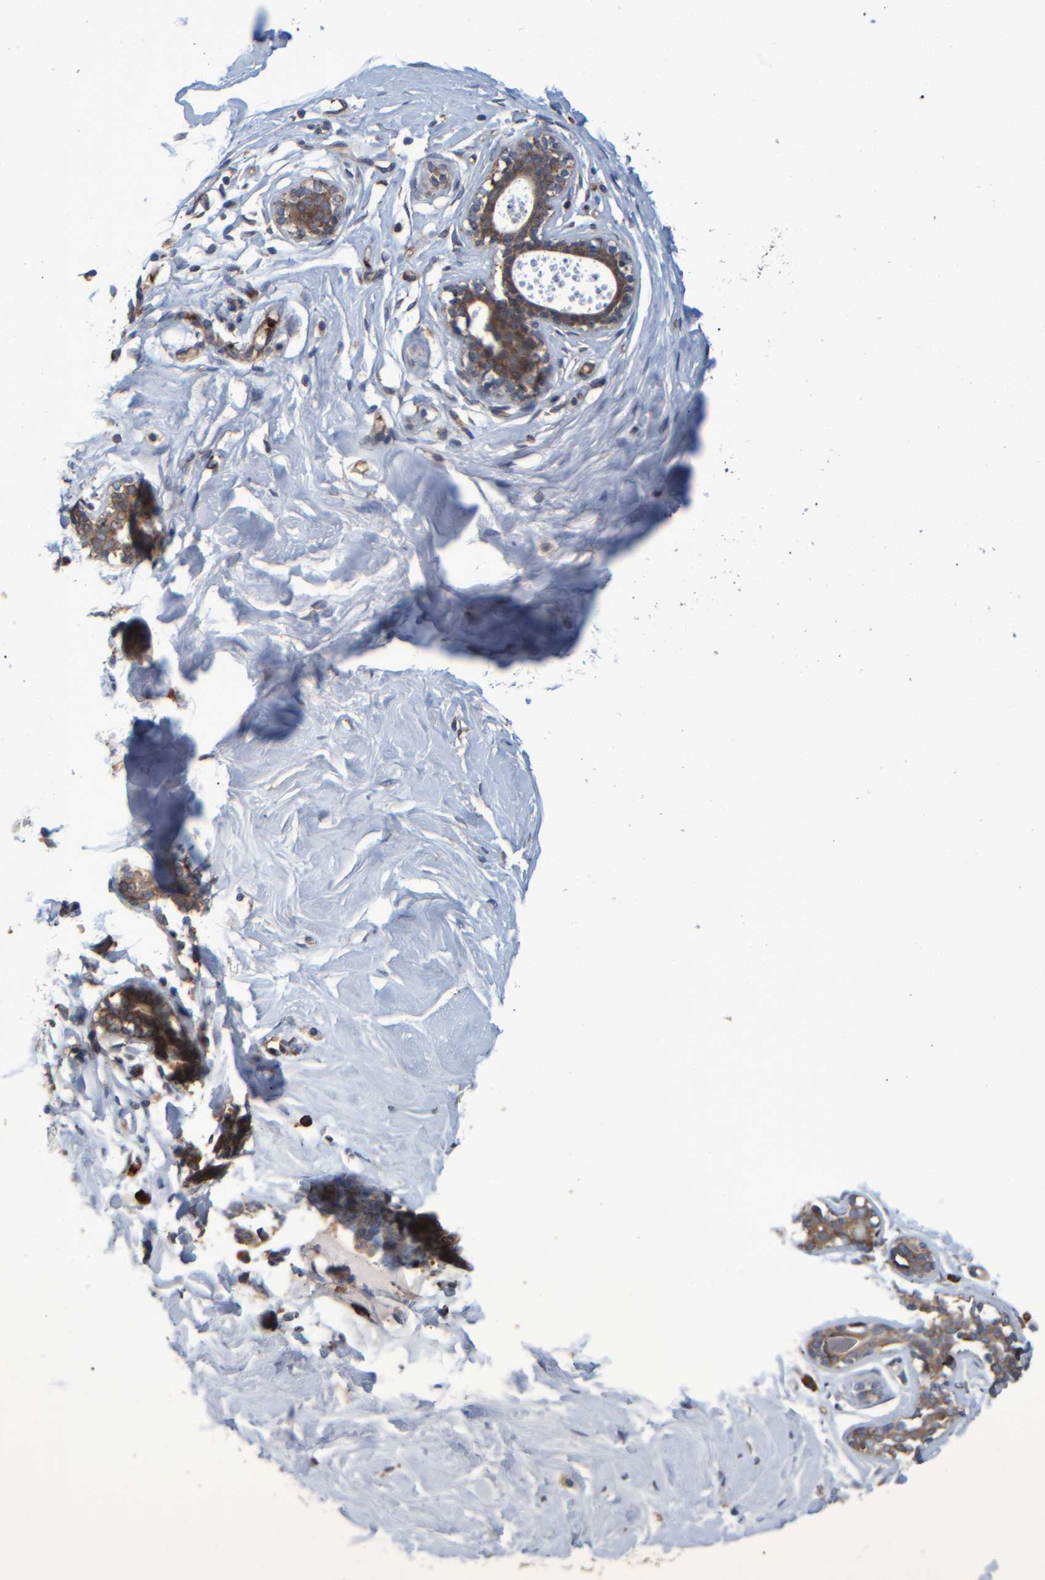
{"staining": {"intensity": "negative", "quantity": "none", "location": "none"}, "tissue": "breast", "cell_type": "Adipocytes", "image_type": "normal", "snomed": [{"axis": "morphology", "description": "Normal tissue, NOS"}, {"axis": "topography", "description": "Breast"}], "caption": "An immunohistochemistry photomicrograph of unremarkable breast is shown. There is no staining in adipocytes of breast.", "gene": "SPAG5", "patient": {"sex": "female", "age": 23}}